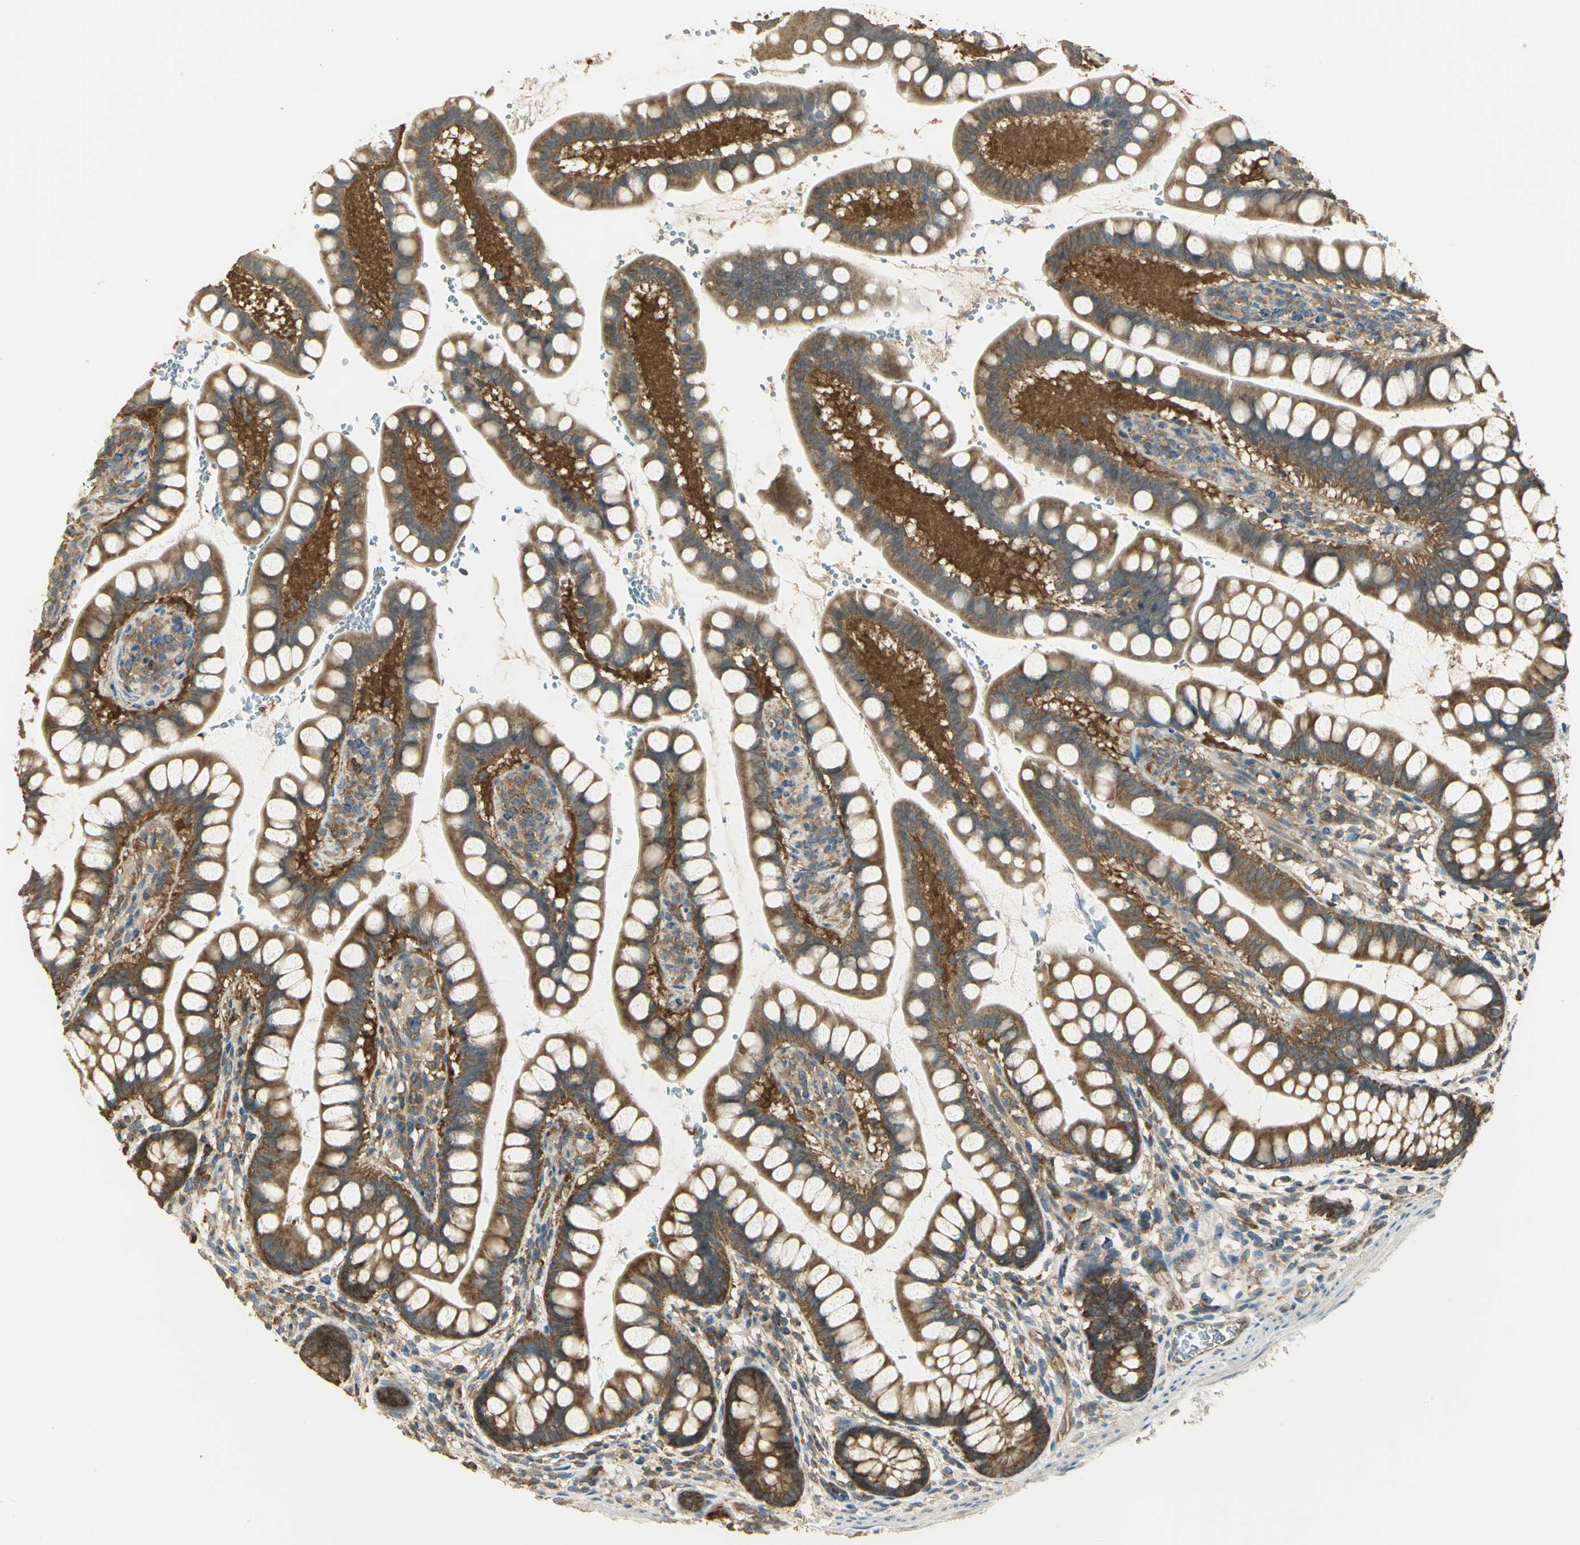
{"staining": {"intensity": "strong", "quantity": ">75%", "location": "cytoplasmic/membranous"}, "tissue": "small intestine", "cell_type": "Glandular cells", "image_type": "normal", "snomed": [{"axis": "morphology", "description": "Normal tissue, NOS"}, {"axis": "topography", "description": "Small intestine"}], "caption": "Immunohistochemical staining of benign human small intestine reveals high levels of strong cytoplasmic/membranous expression in approximately >75% of glandular cells. (DAB (3,3'-diaminobenzidine) IHC, brown staining for protein, blue staining for nuclei).", "gene": "RARS1", "patient": {"sex": "female", "age": 58}}